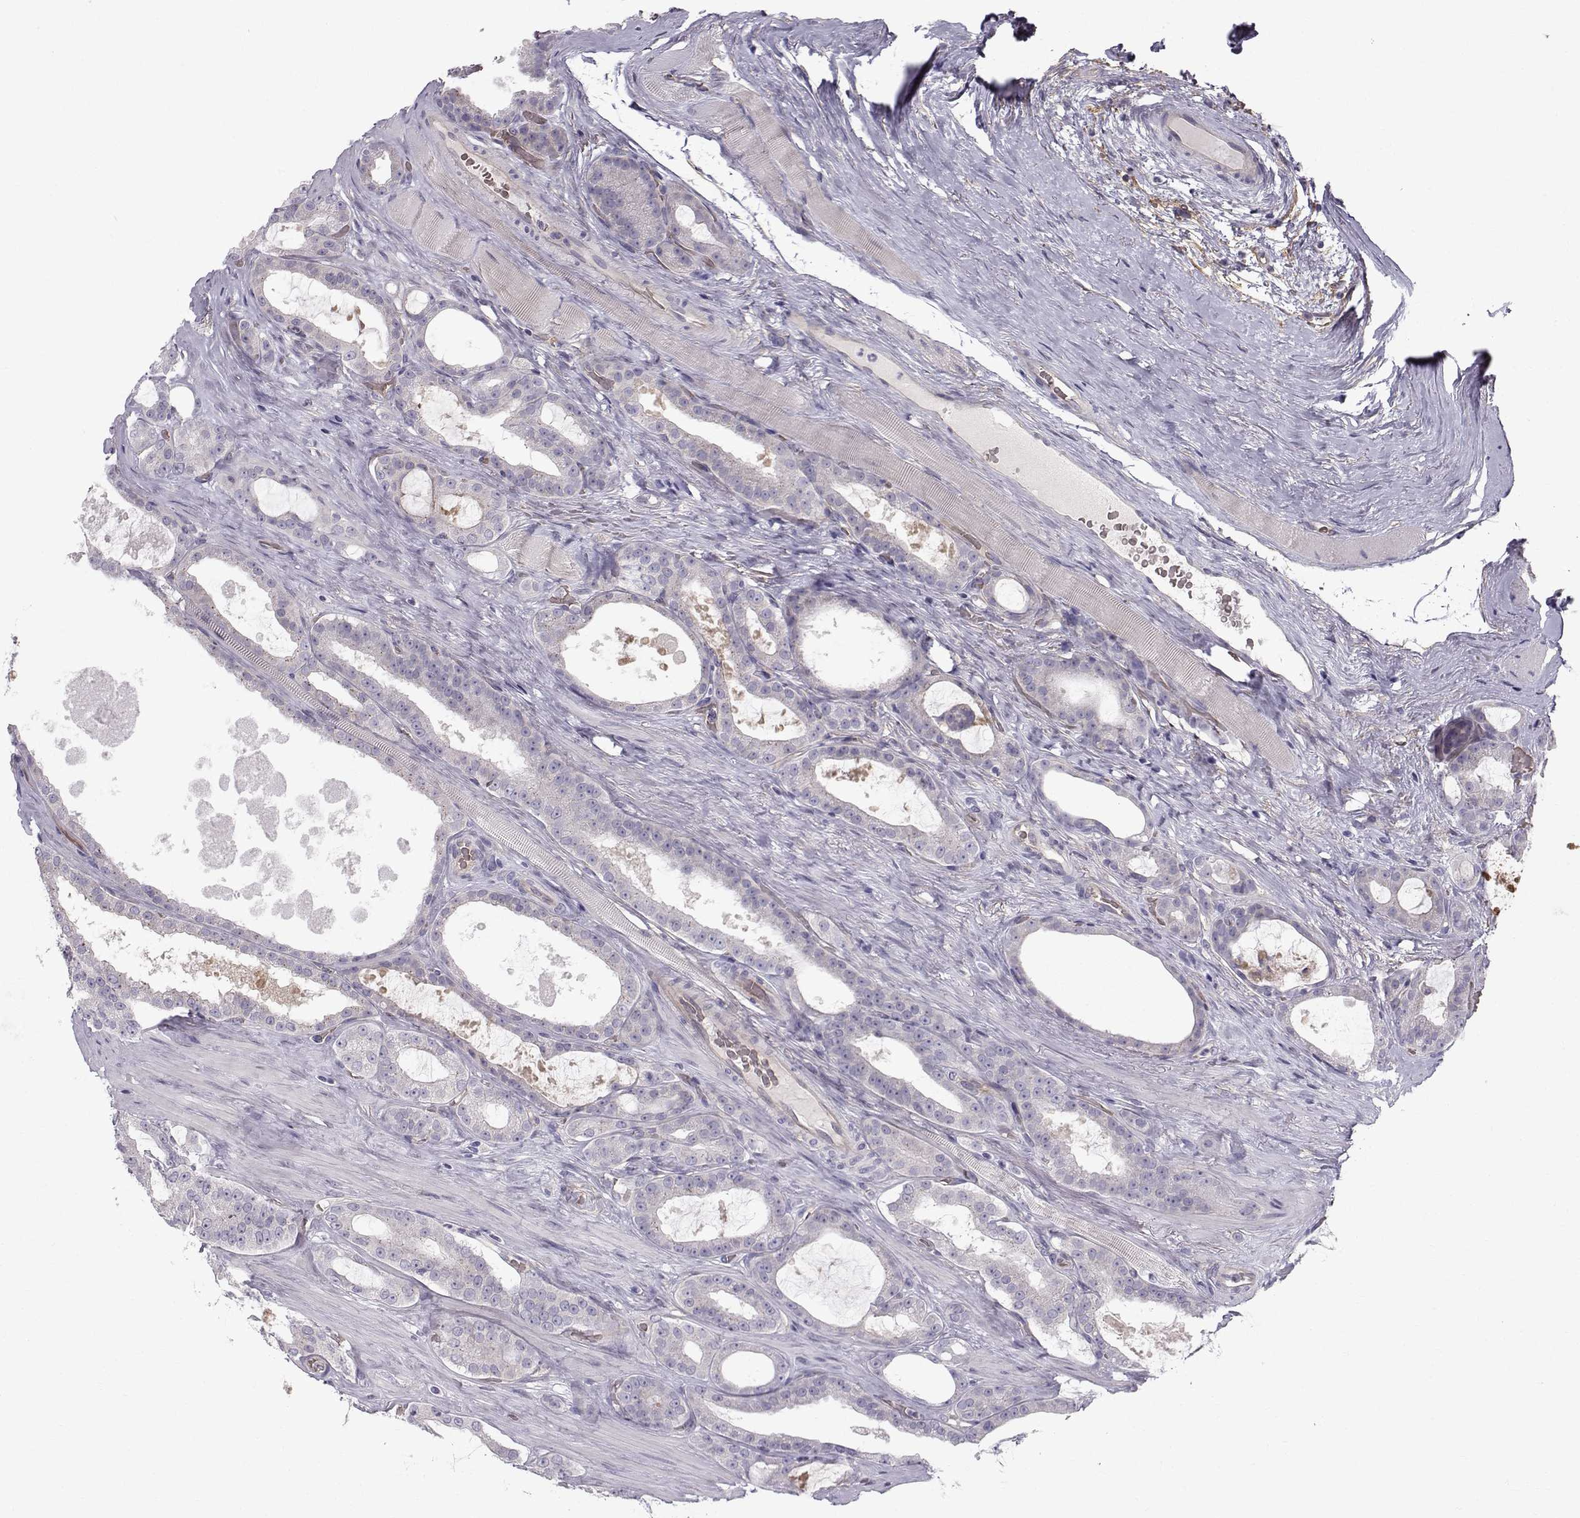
{"staining": {"intensity": "negative", "quantity": "none", "location": "none"}, "tissue": "prostate cancer", "cell_type": "Tumor cells", "image_type": "cancer", "snomed": [{"axis": "morphology", "description": "Adenocarcinoma, NOS"}, {"axis": "topography", "description": "Prostate"}], "caption": "DAB immunohistochemical staining of human prostate cancer (adenocarcinoma) displays no significant positivity in tumor cells.", "gene": "QPCT", "patient": {"sex": "male", "age": 67}}